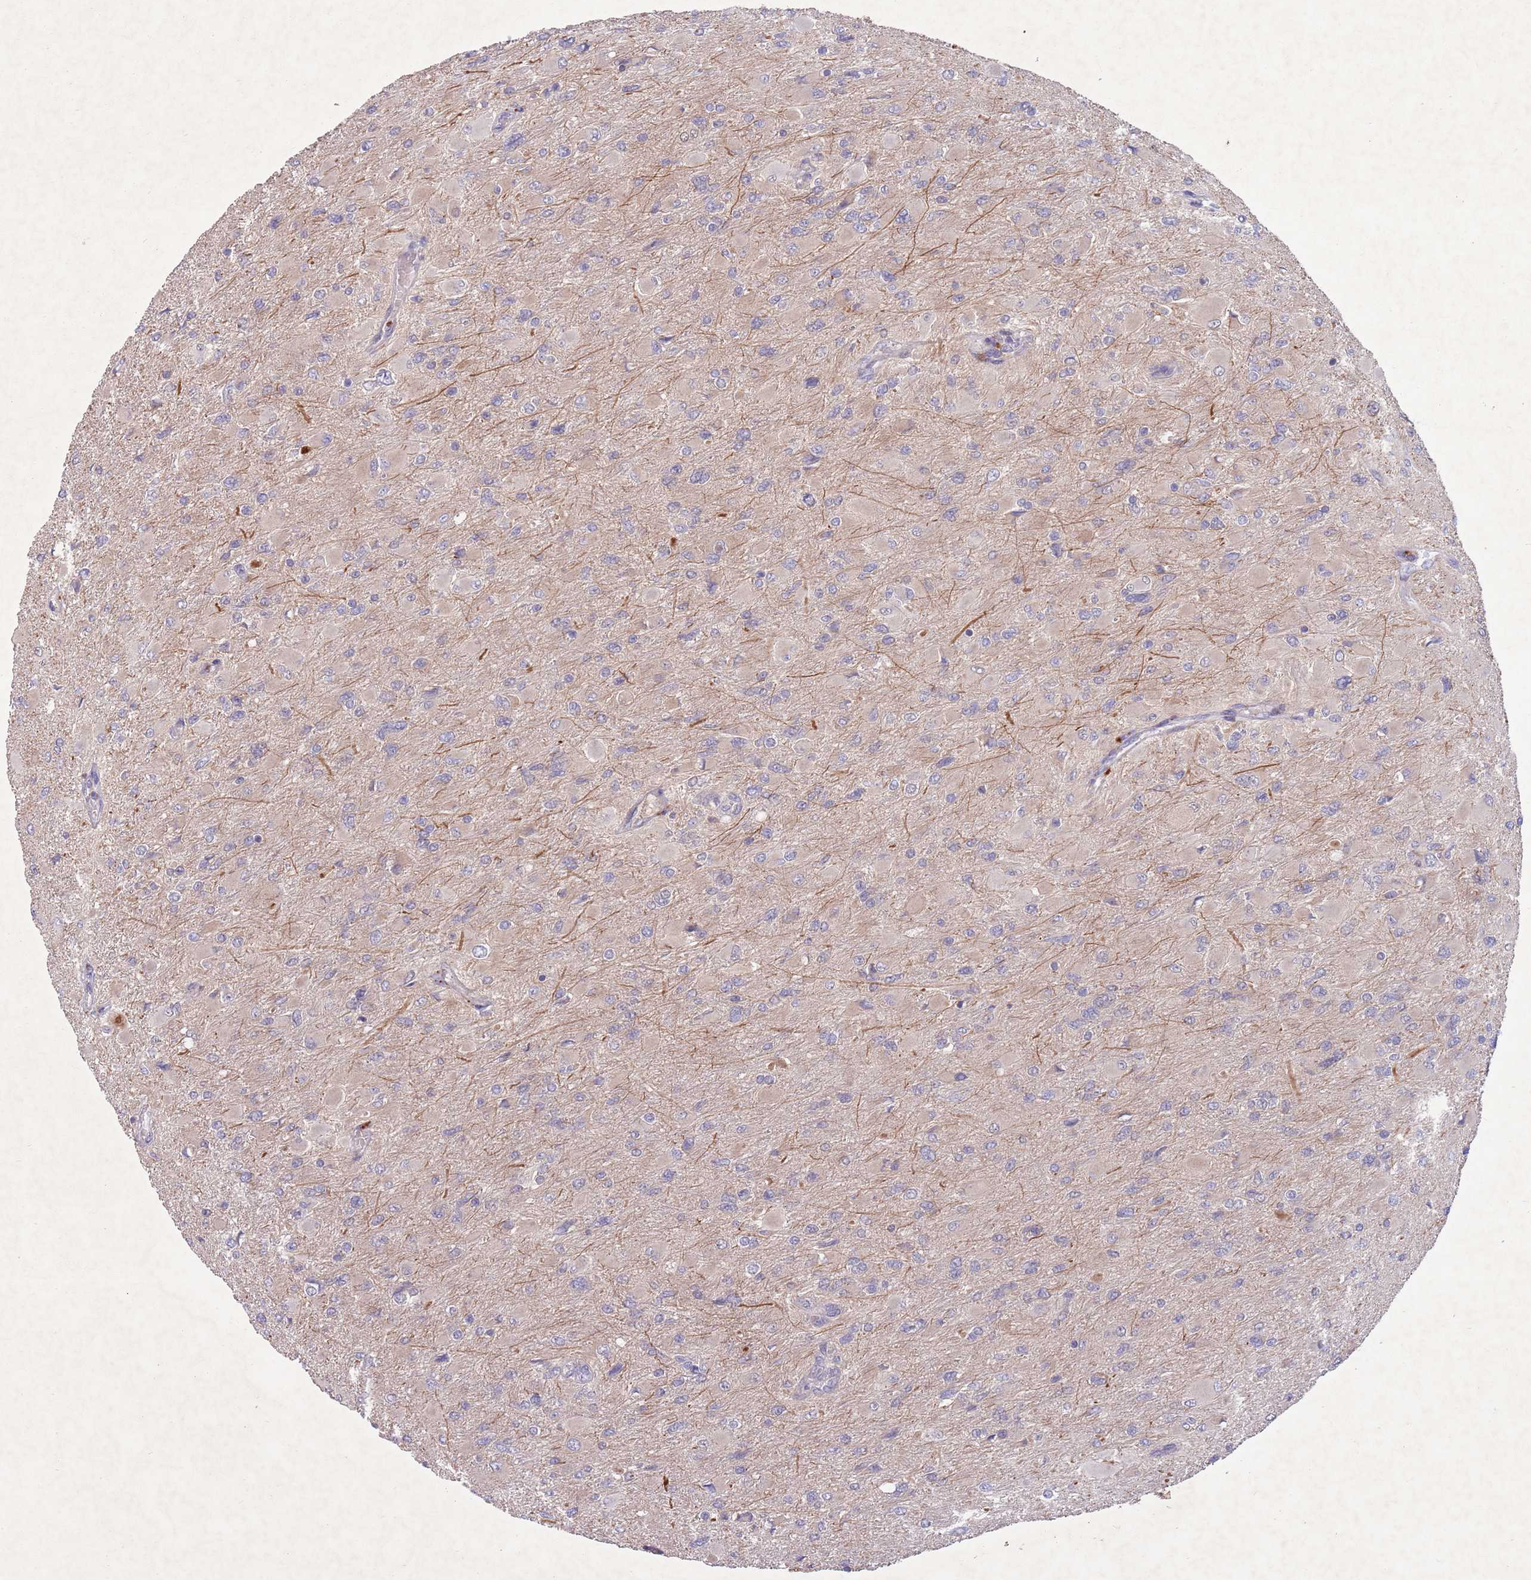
{"staining": {"intensity": "negative", "quantity": "none", "location": "none"}, "tissue": "glioma", "cell_type": "Tumor cells", "image_type": "cancer", "snomed": [{"axis": "morphology", "description": "Glioma, malignant, High grade"}, {"axis": "topography", "description": "Cerebral cortex"}], "caption": "Glioma was stained to show a protein in brown. There is no significant expression in tumor cells. Brightfield microscopy of immunohistochemistry (IHC) stained with DAB (3,3'-diaminobenzidine) (brown) and hematoxylin (blue), captured at high magnification.", "gene": "TYW1", "patient": {"sex": "female", "age": 36}}